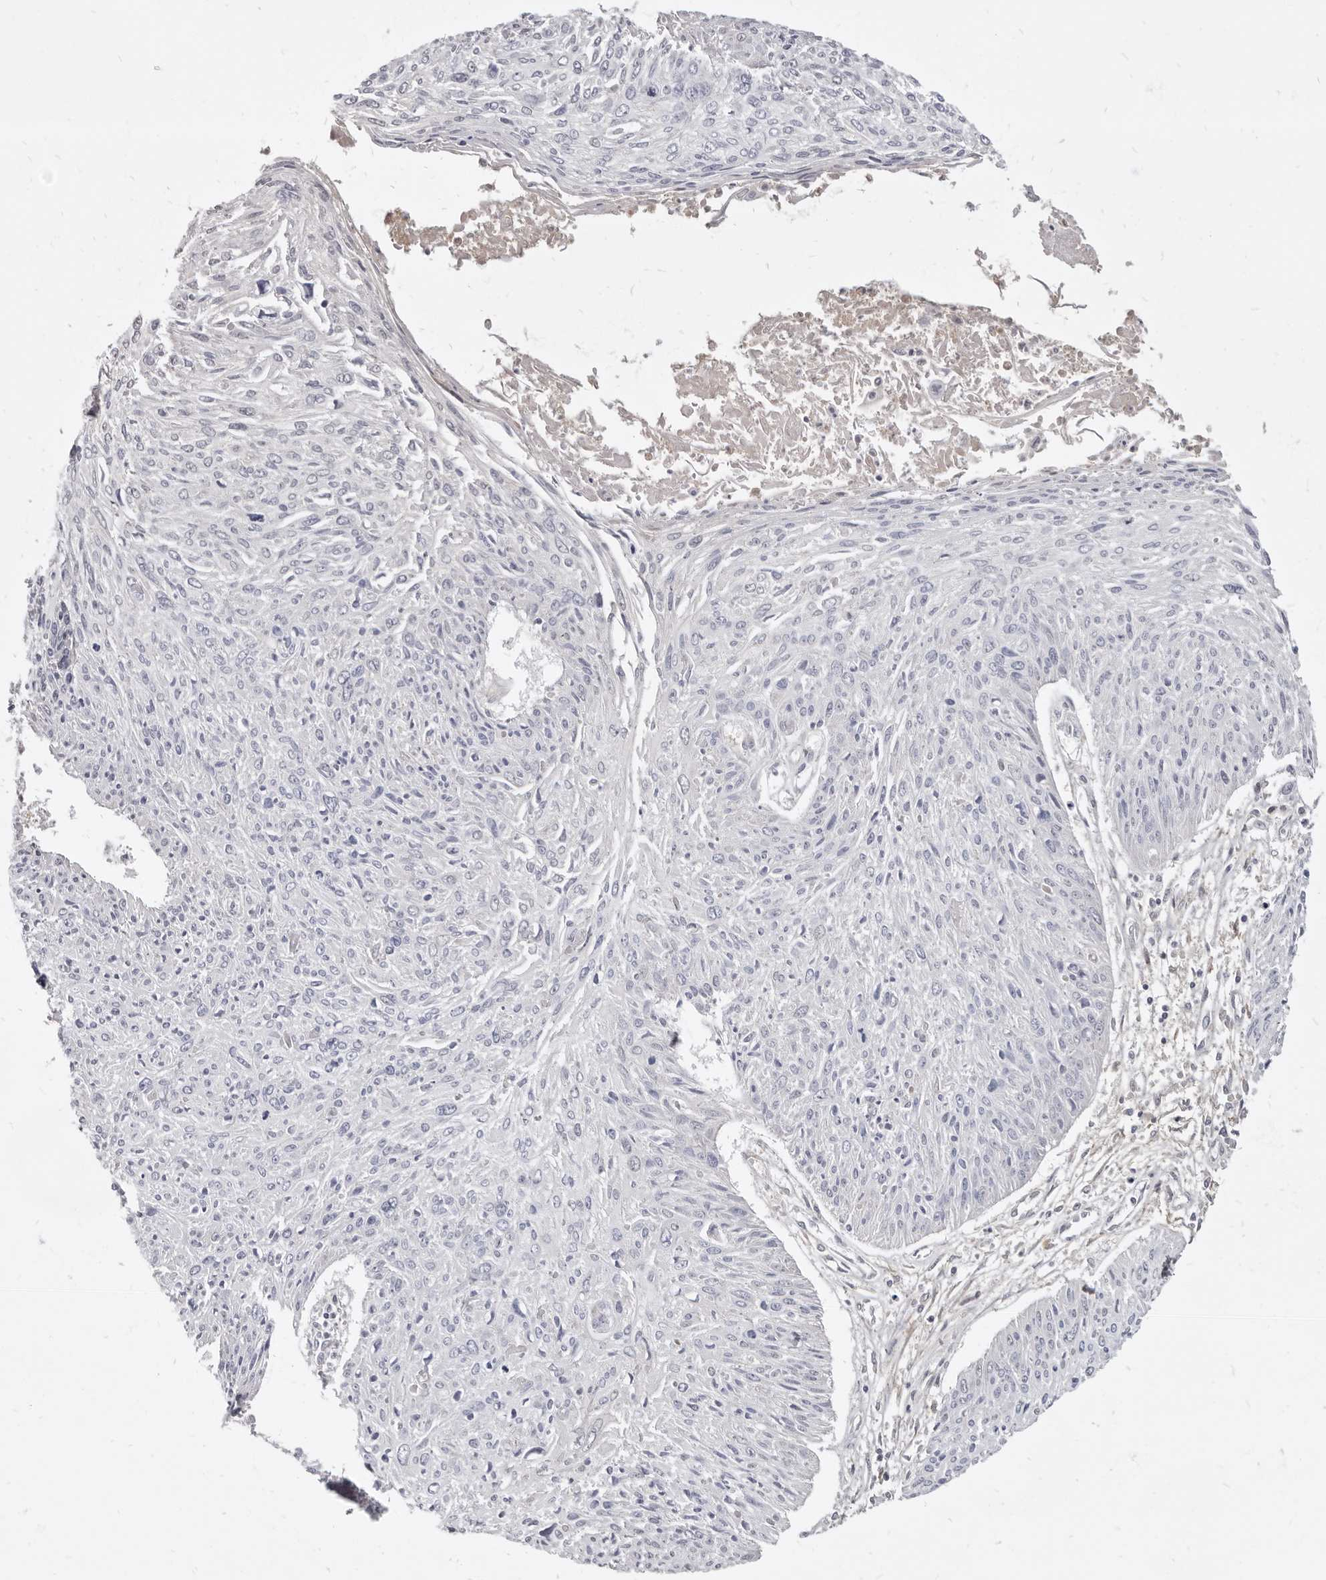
{"staining": {"intensity": "negative", "quantity": "none", "location": "none"}, "tissue": "cervical cancer", "cell_type": "Tumor cells", "image_type": "cancer", "snomed": [{"axis": "morphology", "description": "Squamous cell carcinoma, NOS"}, {"axis": "topography", "description": "Cervix"}], "caption": "Photomicrograph shows no significant protein staining in tumor cells of squamous cell carcinoma (cervical).", "gene": "MRGPRF", "patient": {"sex": "female", "age": 51}}